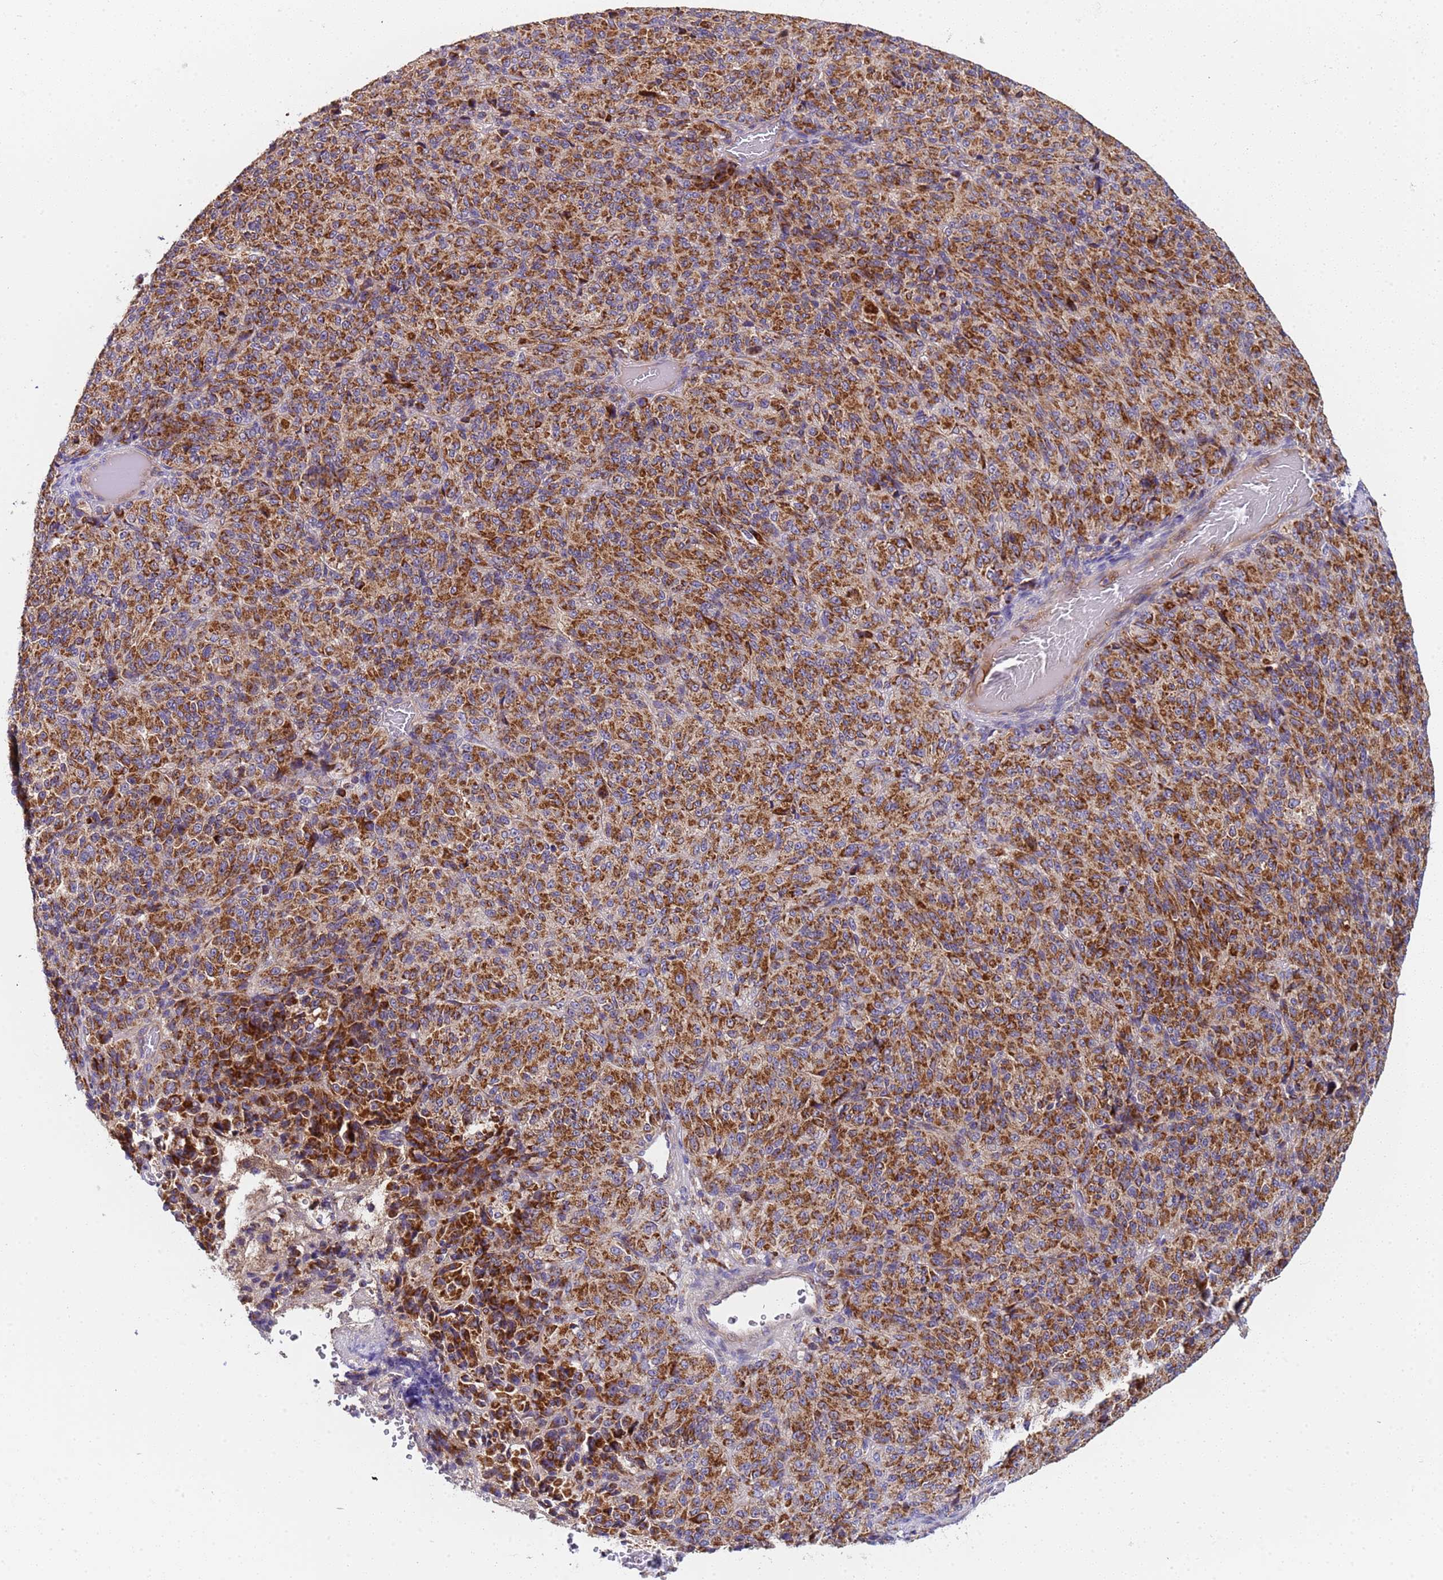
{"staining": {"intensity": "strong", "quantity": ">75%", "location": "cytoplasmic/membranous"}, "tissue": "melanoma", "cell_type": "Tumor cells", "image_type": "cancer", "snomed": [{"axis": "morphology", "description": "Malignant melanoma, Metastatic site"}, {"axis": "topography", "description": "Brain"}], "caption": "A high amount of strong cytoplasmic/membranous positivity is identified in approximately >75% of tumor cells in malignant melanoma (metastatic site) tissue.", "gene": "TMEM126A", "patient": {"sex": "female", "age": 56}}